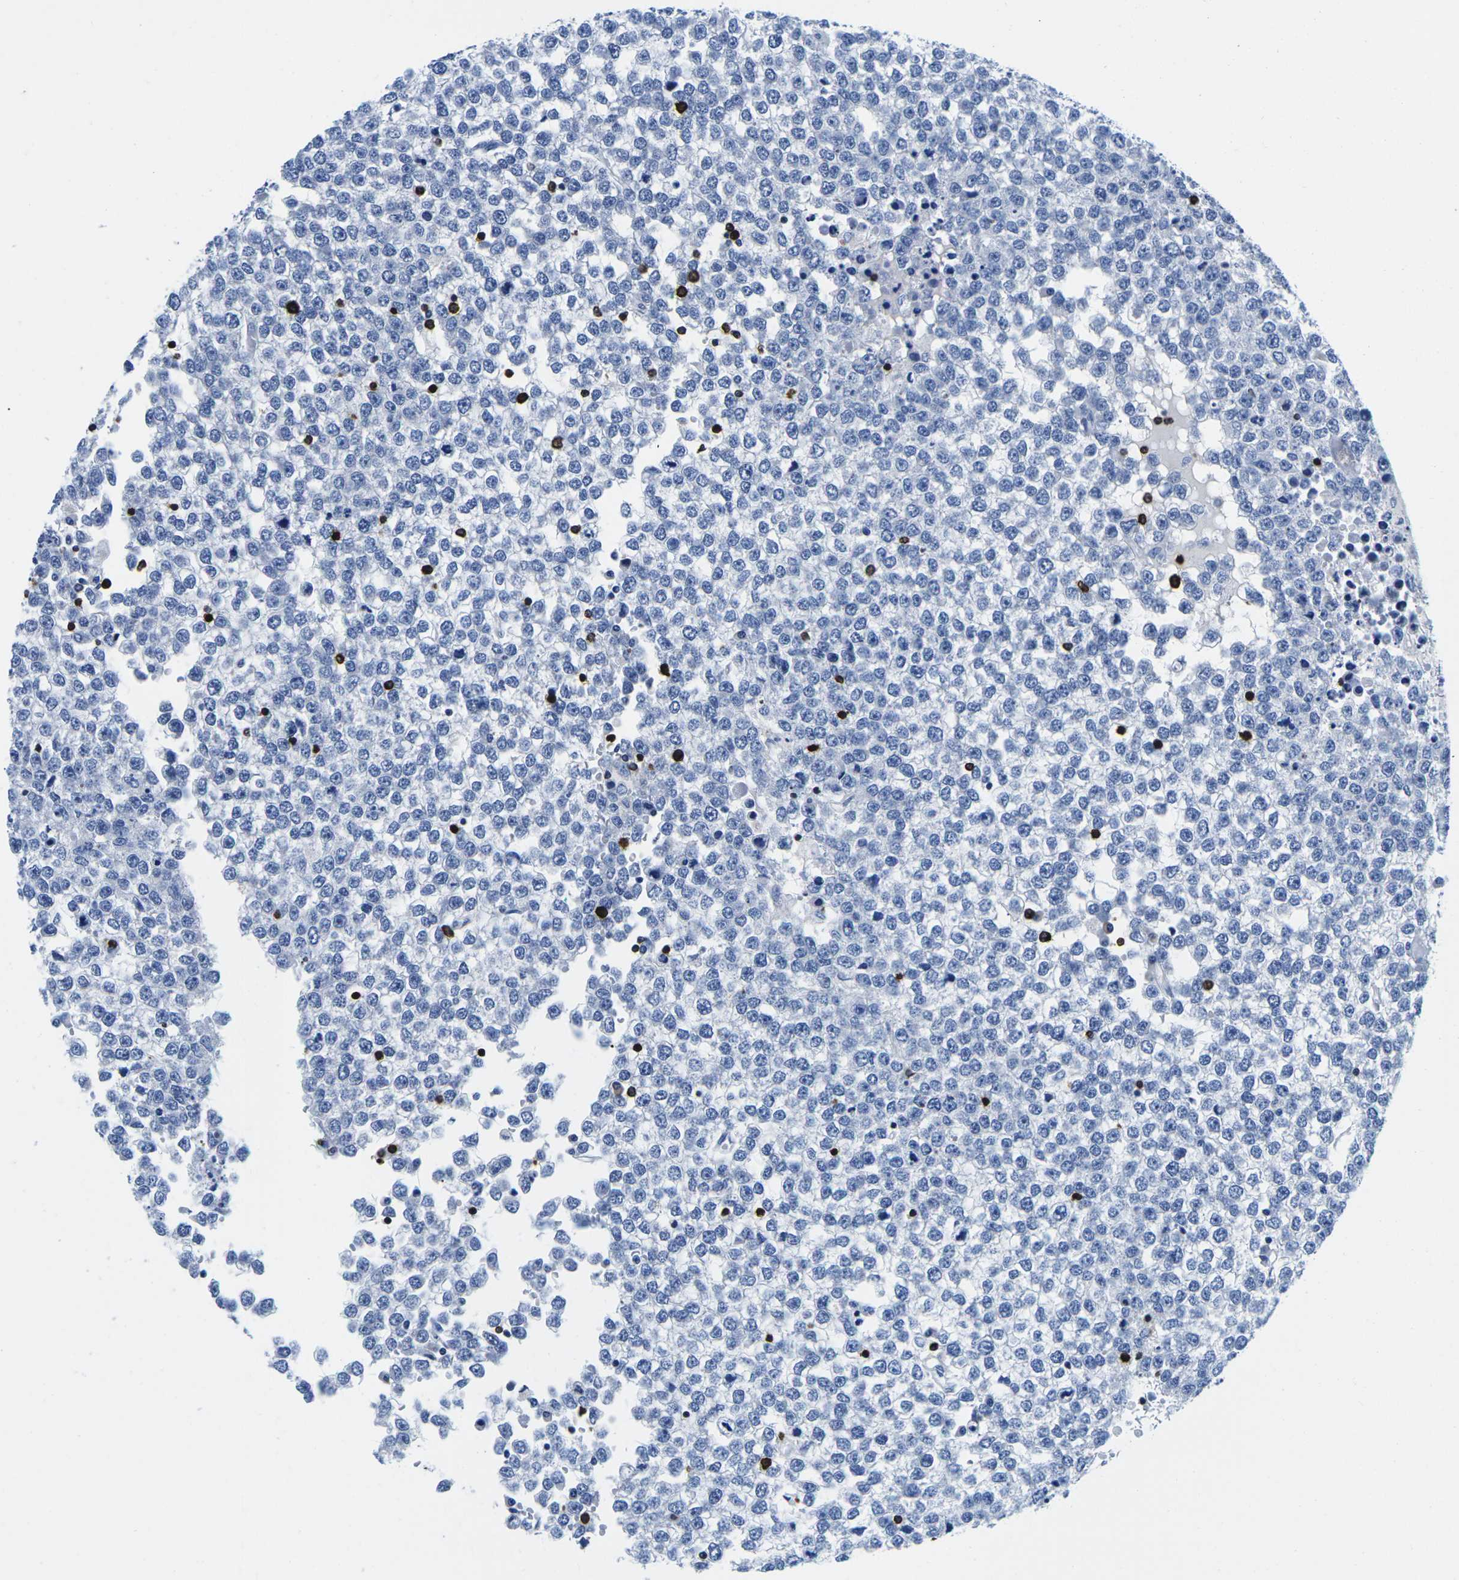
{"staining": {"intensity": "negative", "quantity": "none", "location": "none"}, "tissue": "testis cancer", "cell_type": "Tumor cells", "image_type": "cancer", "snomed": [{"axis": "morphology", "description": "Seminoma, NOS"}, {"axis": "topography", "description": "Testis"}], "caption": "IHC of testis seminoma demonstrates no staining in tumor cells. (Brightfield microscopy of DAB IHC at high magnification).", "gene": "CTSW", "patient": {"sex": "male", "age": 65}}